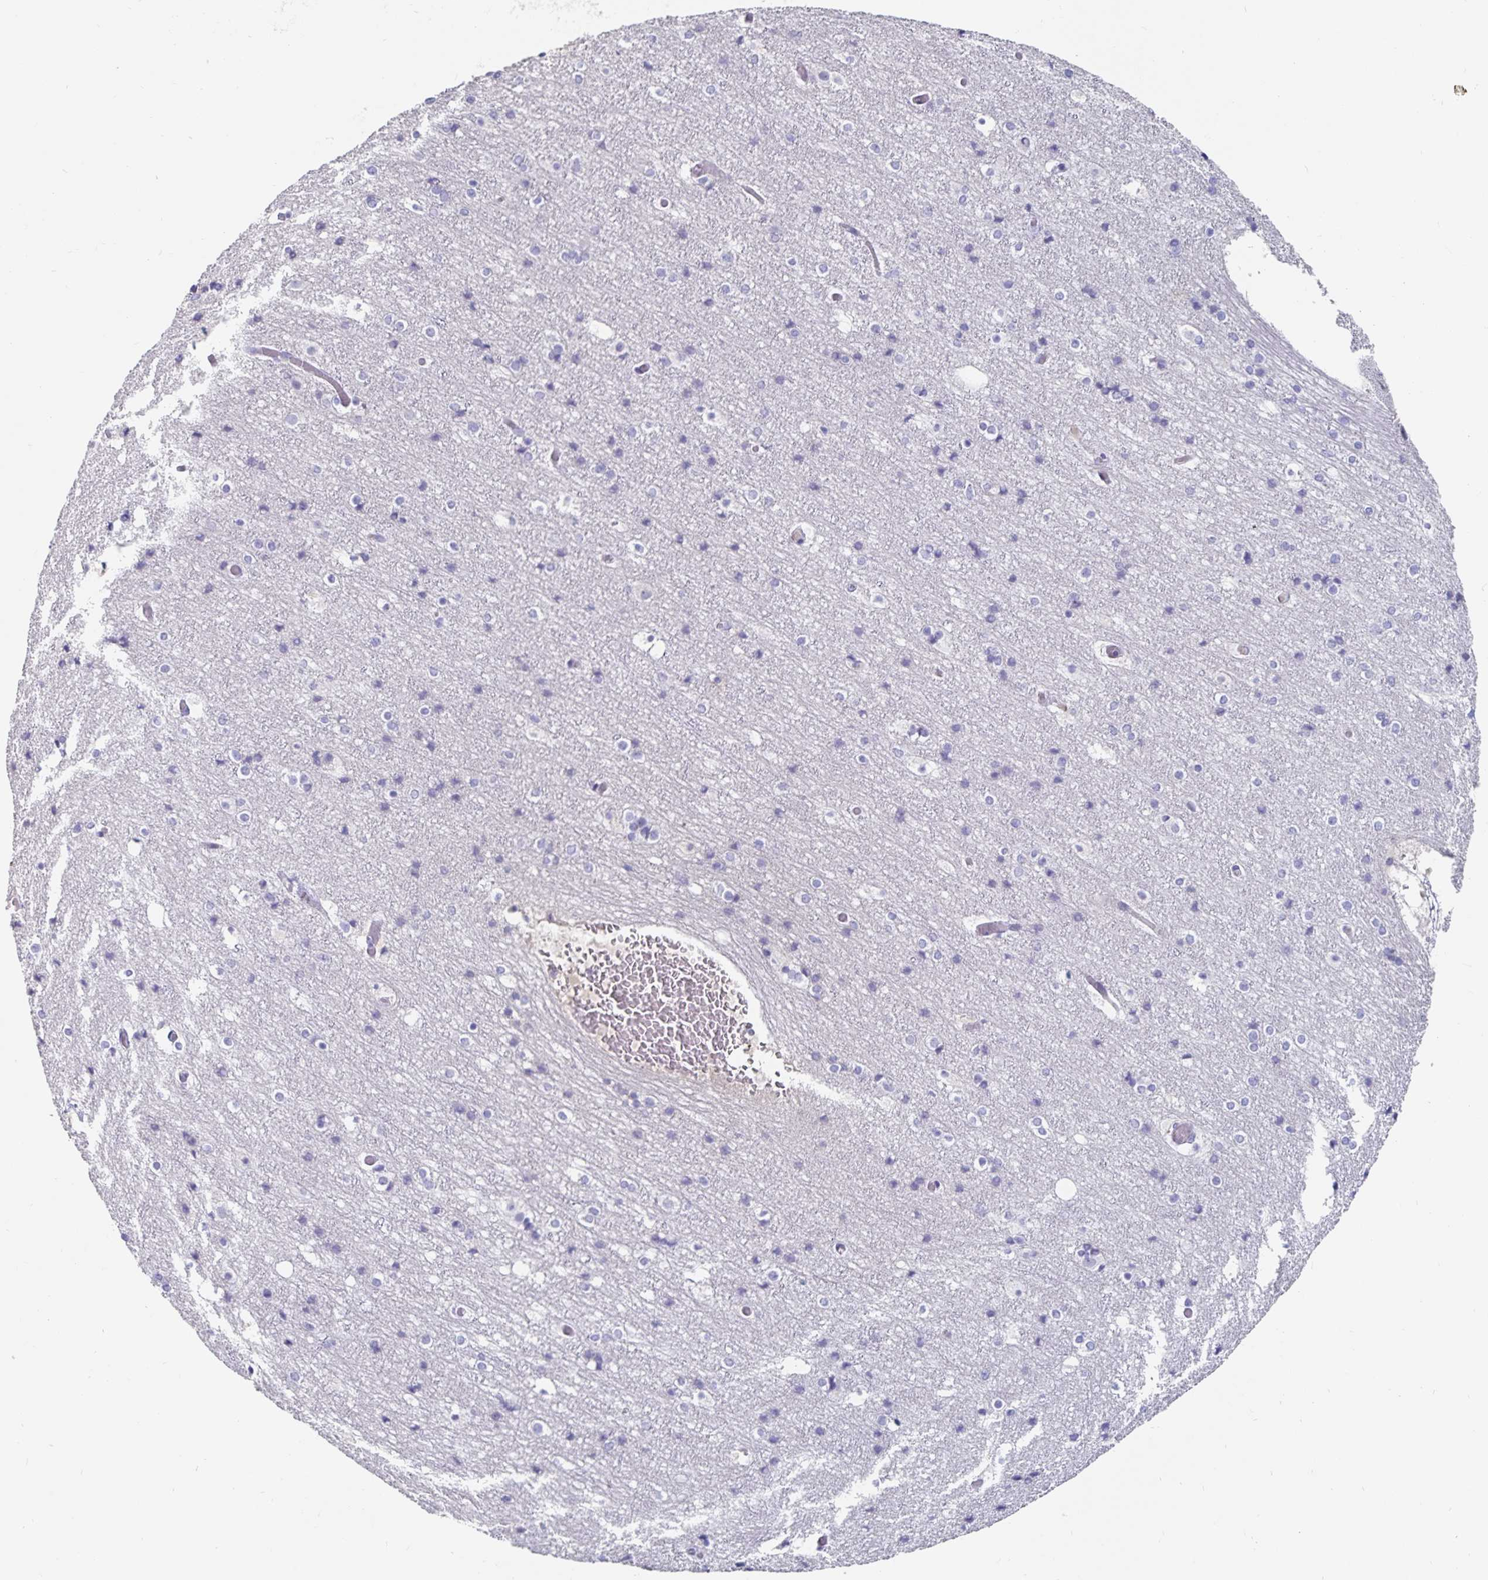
{"staining": {"intensity": "negative", "quantity": "none", "location": "none"}, "tissue": "cerebral cortex", "cell_type": "Endothelial cells", "image_type": "normal", "snomed": [{"axis": "morphology", "description": "Normal tissue, NOS"}, {"axis": "topography", "description": "Cerebral cortex"}], "caption": "A high-resolution histopathology image shows immunohistochemistry staining of benign cerebral cortex, which demonstrates no significant staining in endothelial cells.", "gene": "CFAP69", "patient": {"sex": "female", "age": 52}}